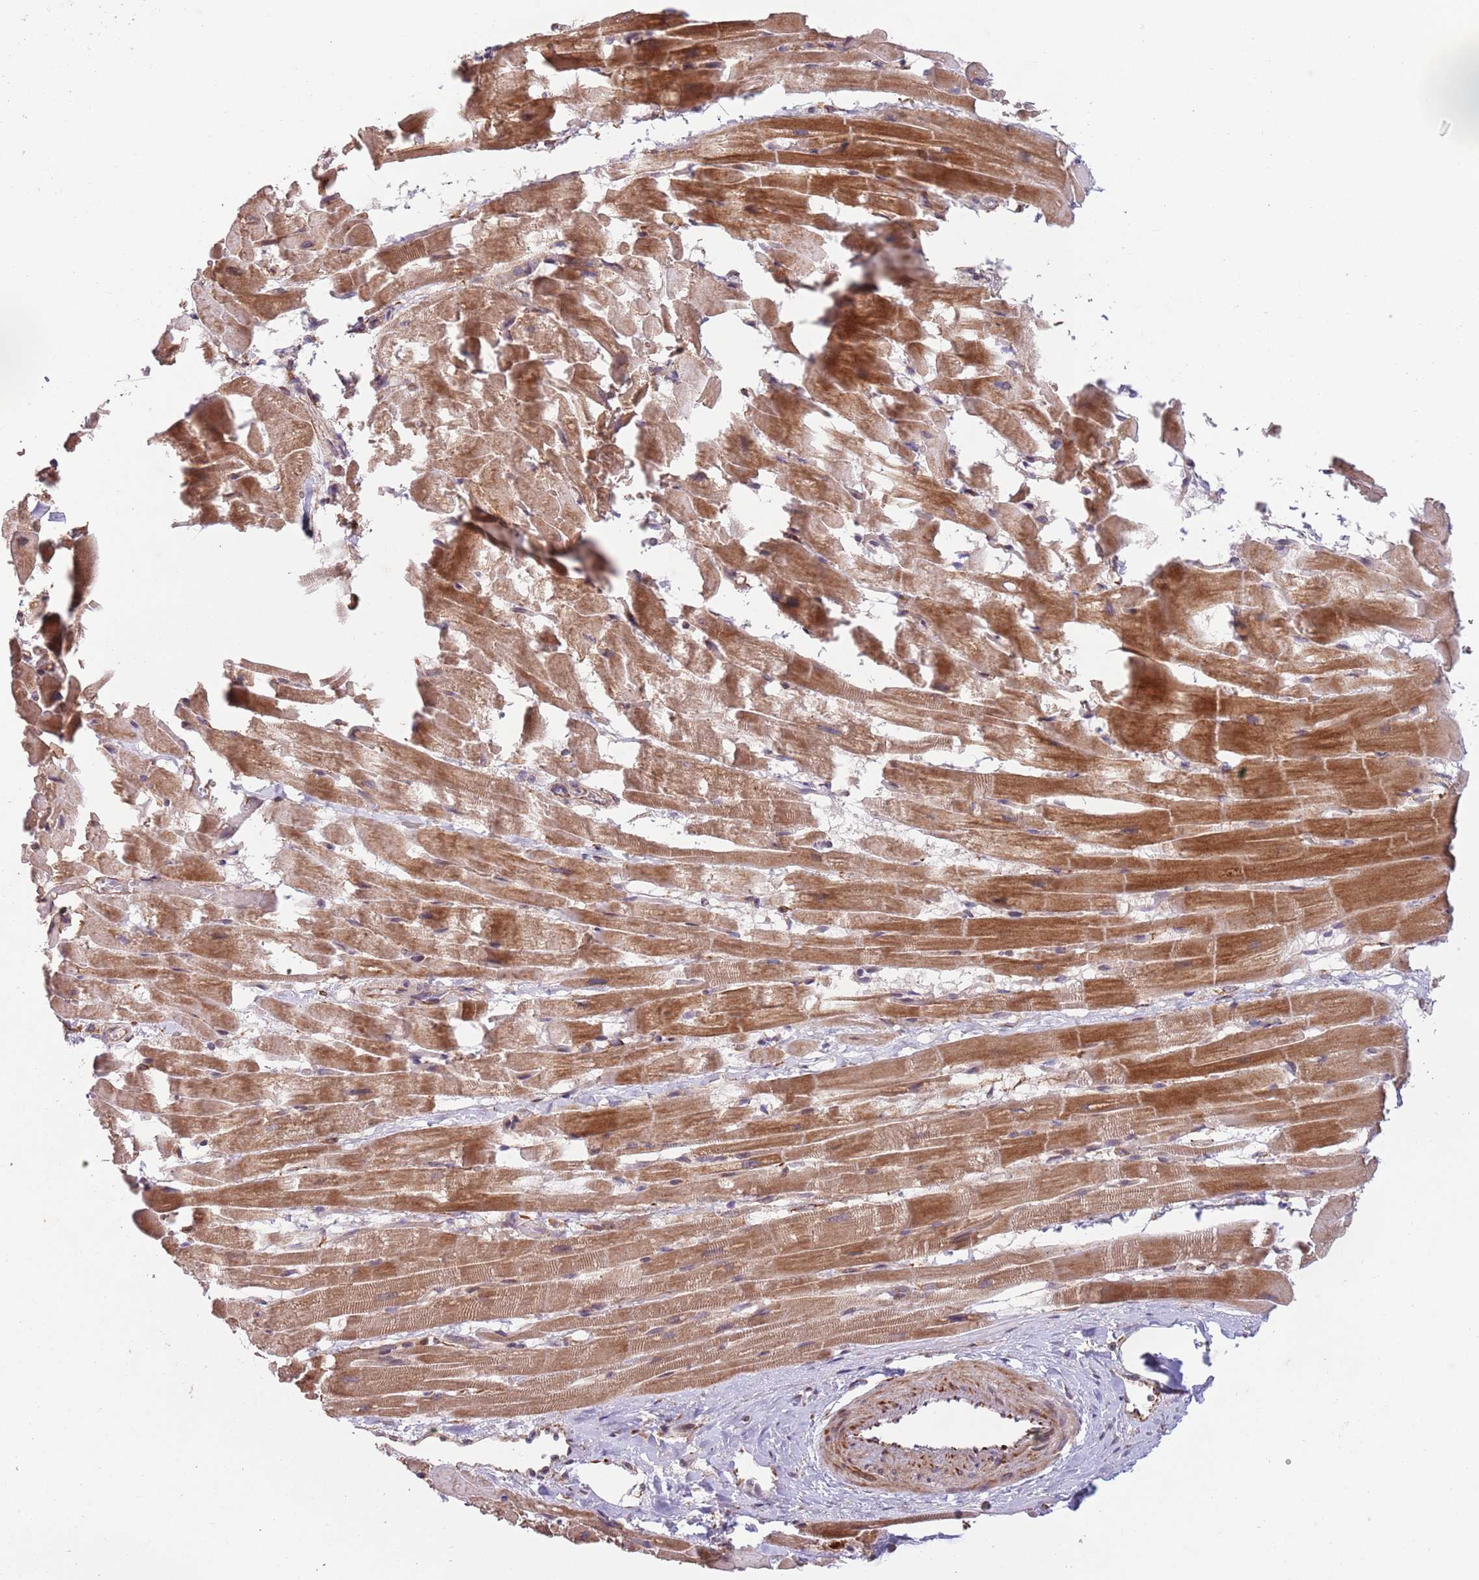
{"staining": {"intensity": "moderate", "quantity": ">75%", "location": "cytoplasmic/membranous"}, "tissue": "heart muscle", "cell_type": "Cardiomyocytes", "image_type": "normal", "snomed": [{"axis": "morphology", "description": "Normal tissue, NOS"}, {"axis": "topography", "description": "Heart"}], "caption": "Protein staining of benign heart muscle displays moderate cytoplasmic/membranous positivity in about >75% of cardiomyocytes.", "gene": "CHD9", "patient": {"sex": "male", "age": 37}}